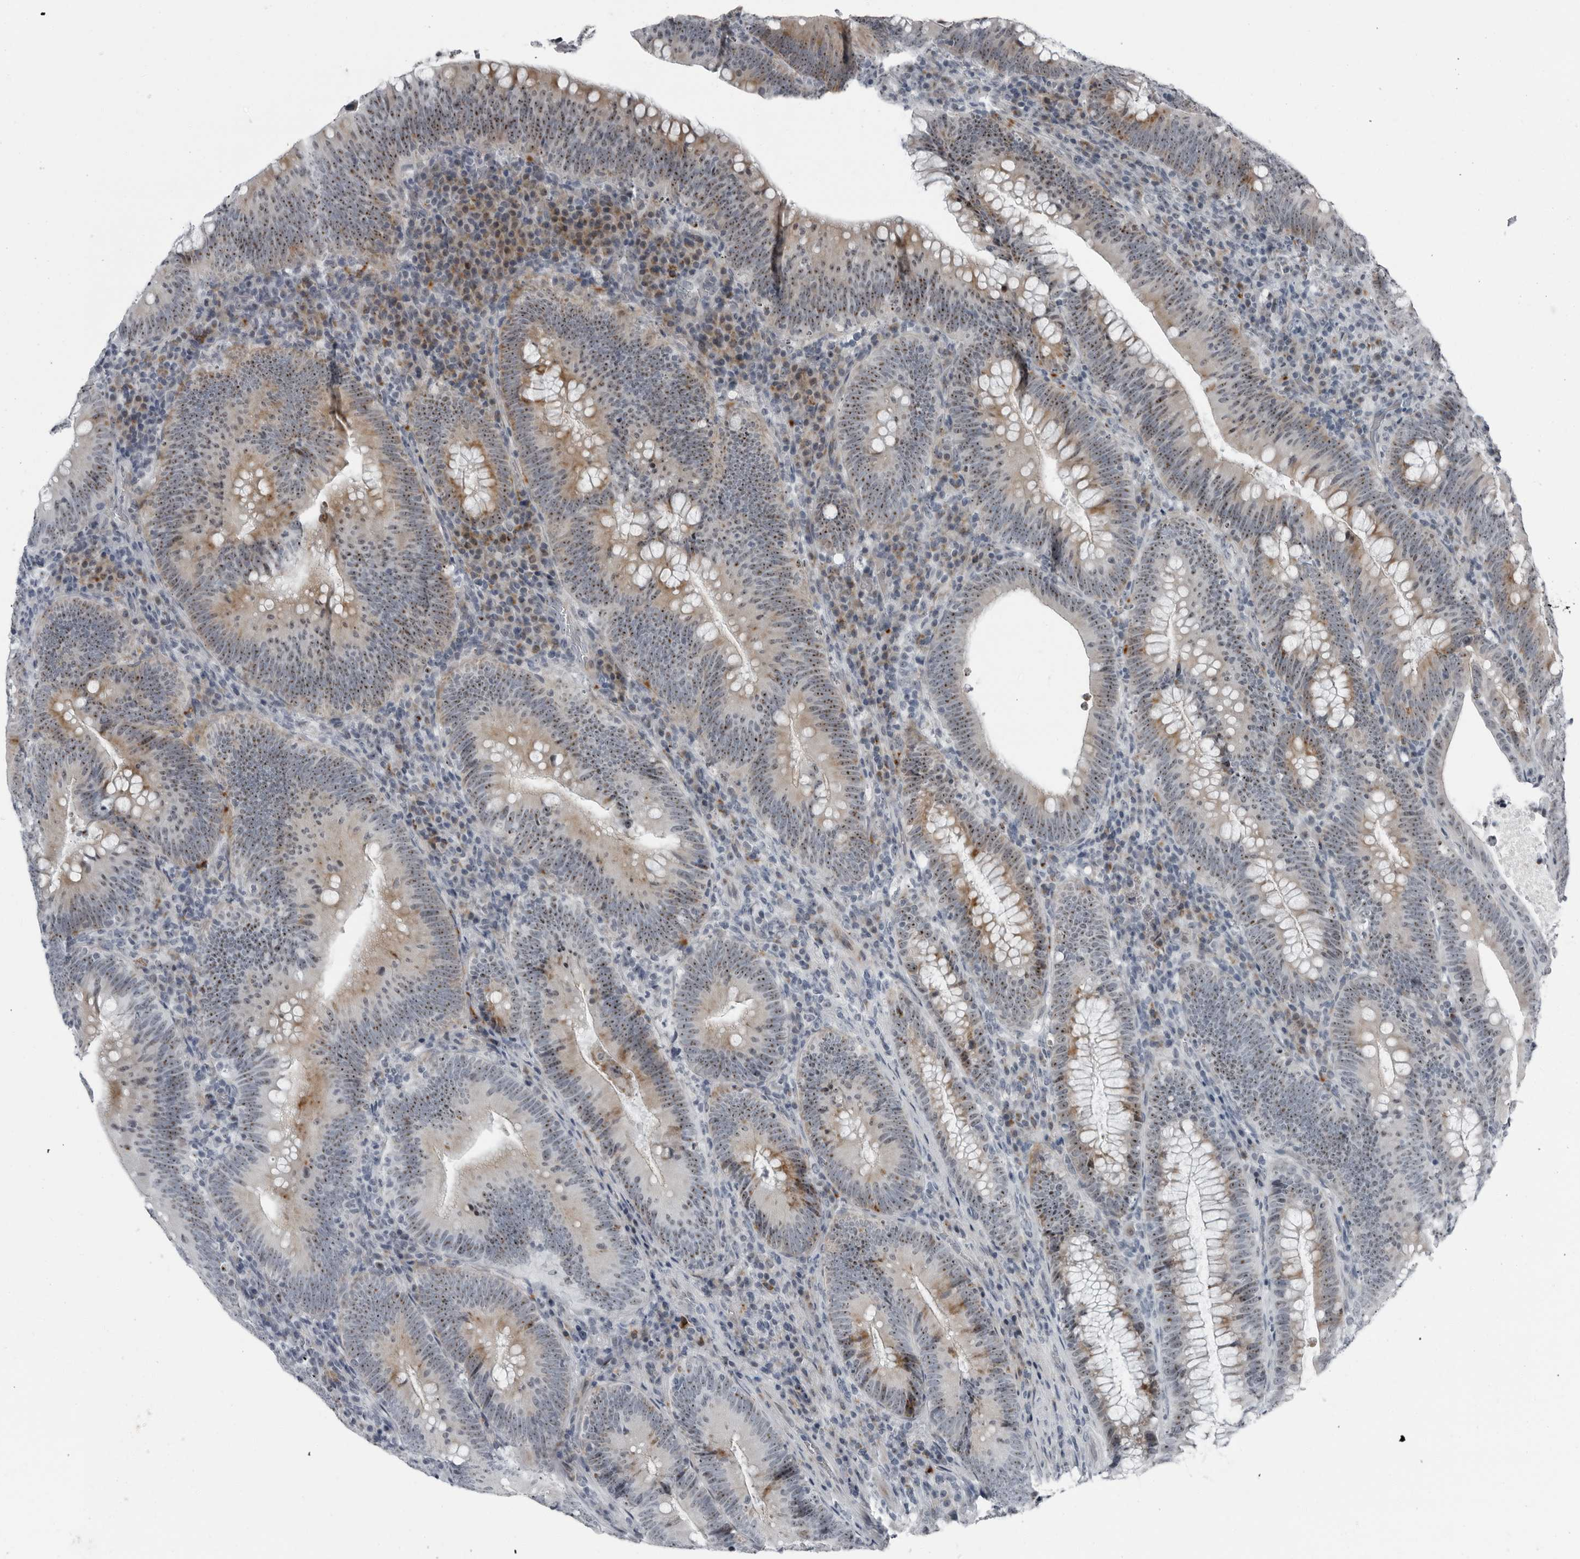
{"staining": {"intensity": "strong", "quantity": ">75%", "location": "cytoplasmic/membranous,nuclear"}, "tissue": "colorectal cancer", "cell_type": "Tumor cells", "image_type": "cancer", "snomed": [{"axis": "morphology", "description": "Normal tissue, NOS"}, {"axis": "topography", "description": "Colon"}], "caption": "Colorectal cancer stained for a protein (brown) exhibits strong cytoplasmic/membranous and nuclear positive positivity in about >75% of tumor cells.", "gene": "PDCD11", "patient": {"sex": "female", "age": 82}}